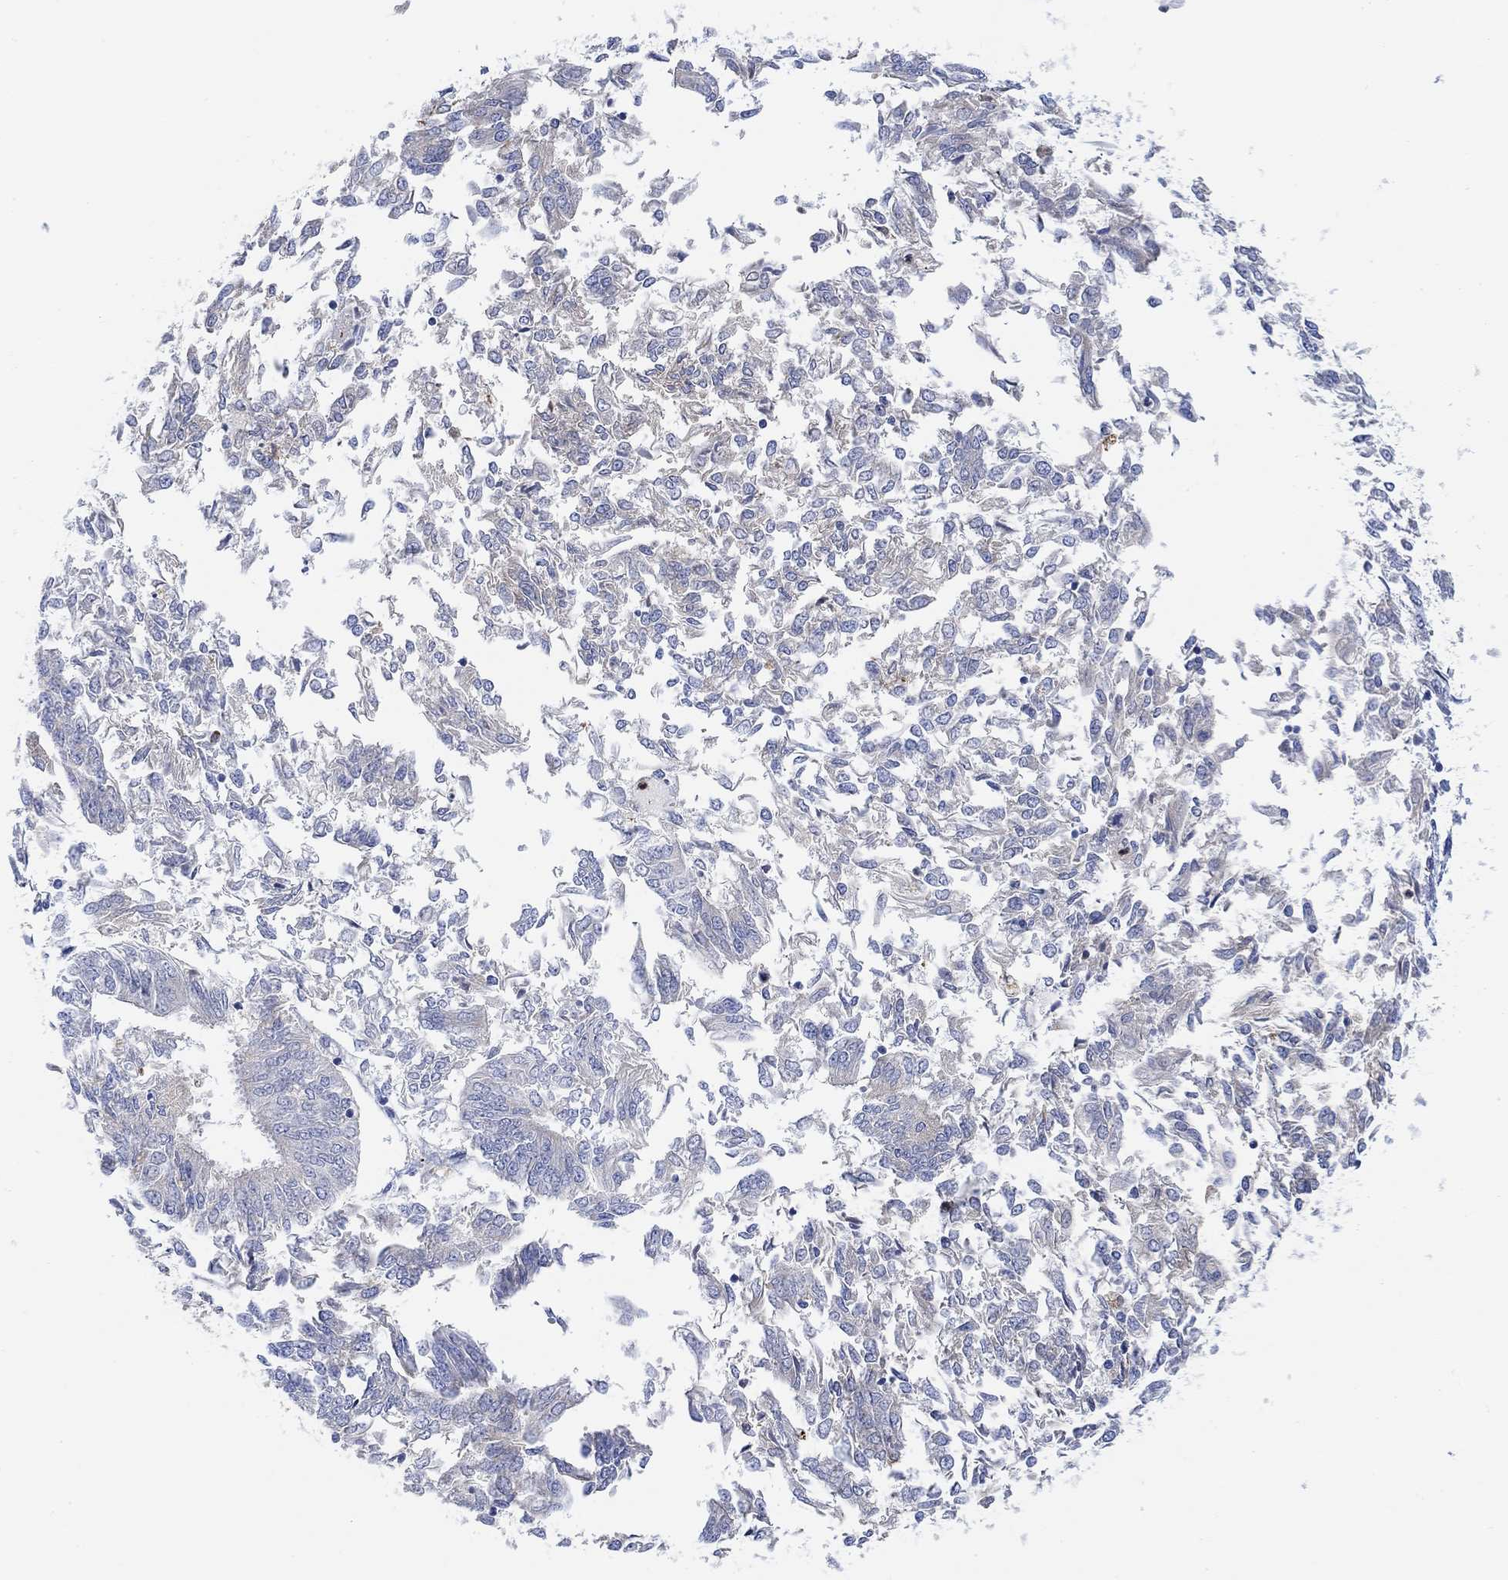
{"staining": {"intensity": "negative", "quantity": "none", "location": "none"}, "tissue": "endometrial cancer", "cell_type": "Tumor cells", "image_type": "cancer", "snomed": [{"axis": "morphology", "description": "Adenocarcinoma, NOS"}, {"axis": "topography", "description": "Endometrium"}], "caption": "Tumor cells show no significant staining in endometrial cancer (adenocarcinoma).", "gene": "ACSL1", "patient": {"sex": "female", "age": 58}}